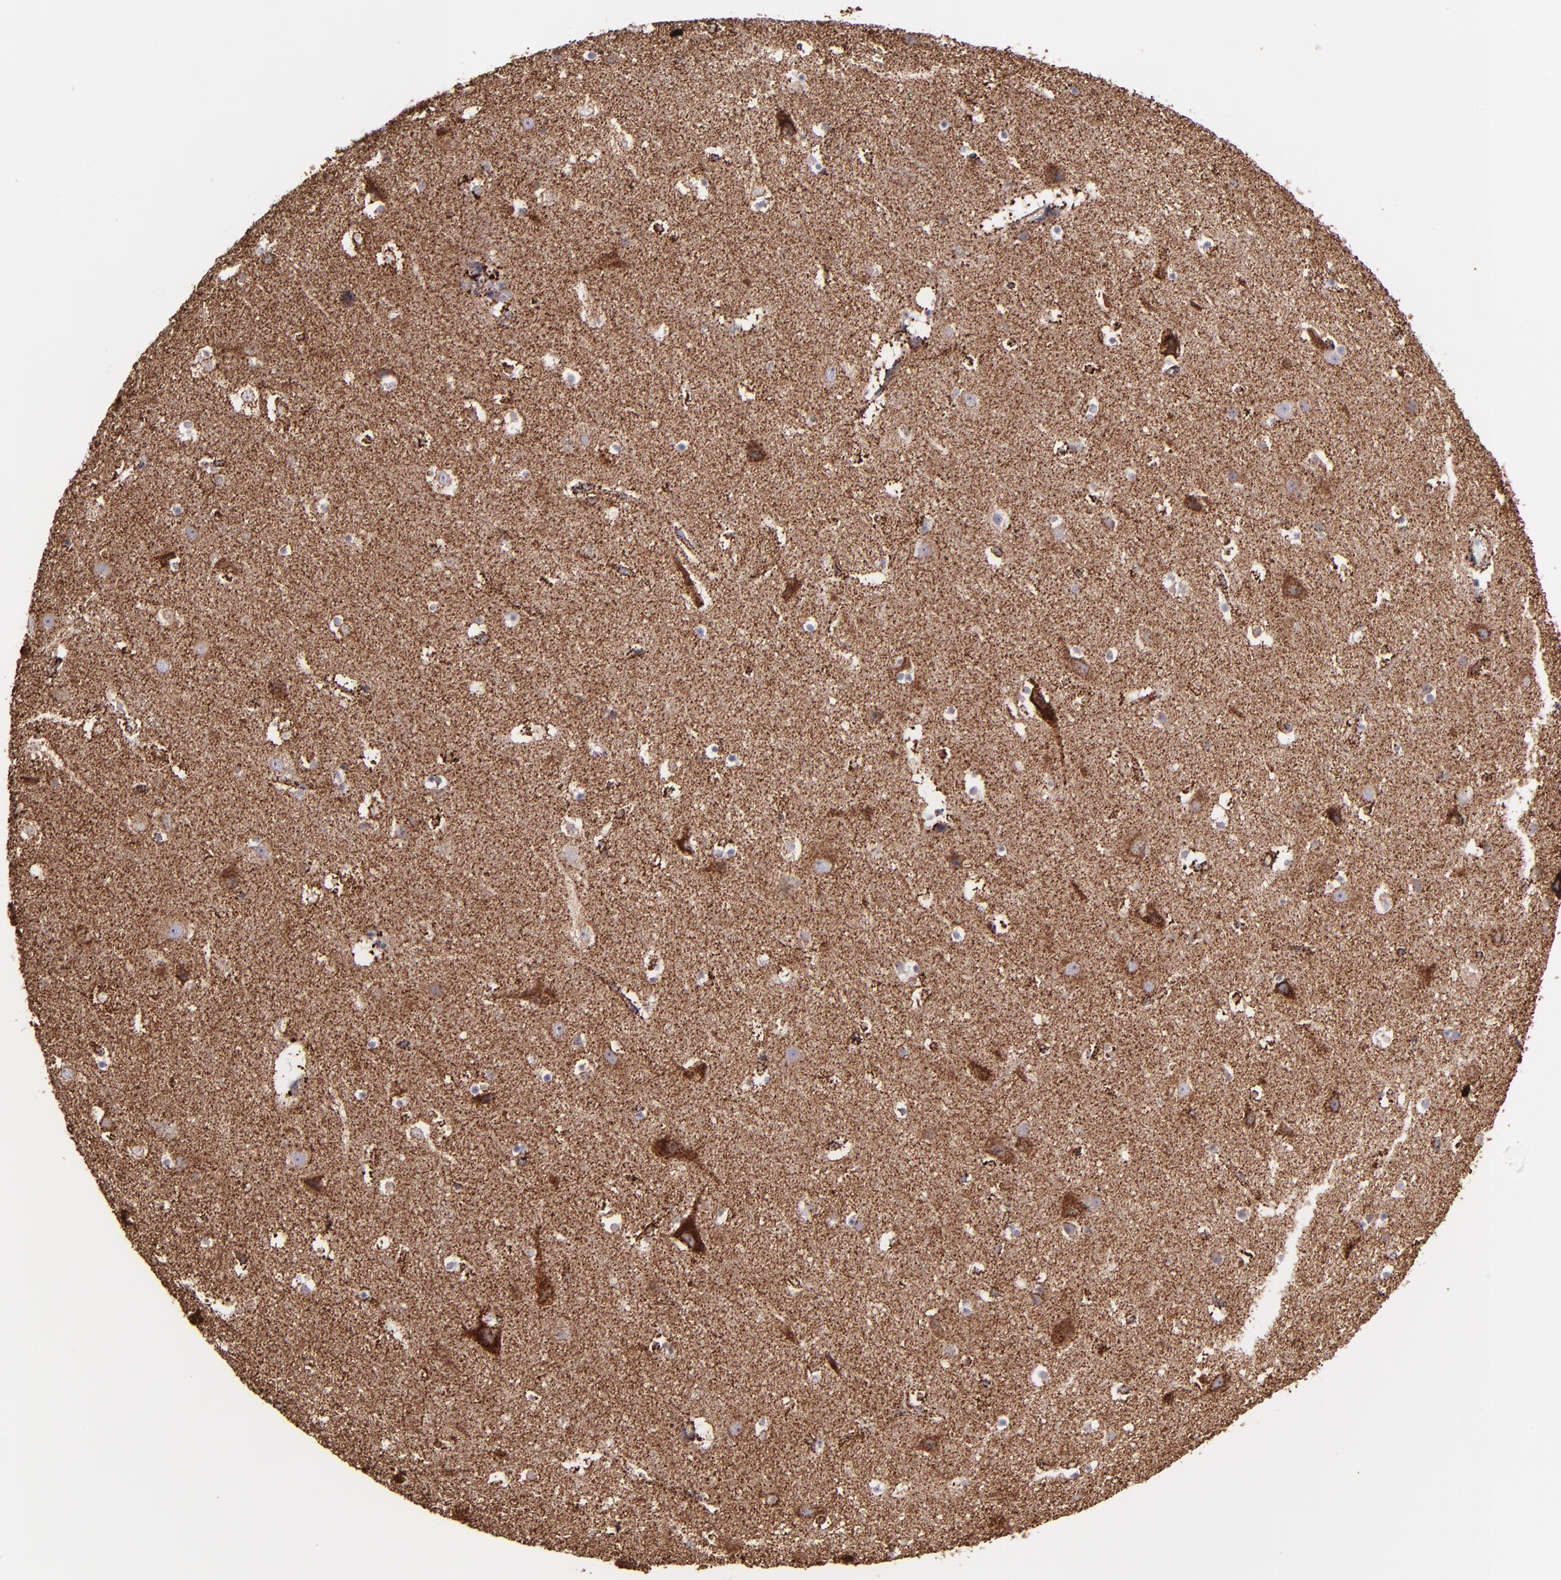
{"staining": {"intensity": "strong", "quantity": "25%-75%", "location": "cytoplasmic/membranous"}, "tissue": "cerebral cortex", "cell_type": "Endothelial cells", "image_type": "normal", "snomed": [{"axis": "morphology", "description": "Normal tissue, NOS"}, {"axis": "topography", "description": "Cerebral cortex"}], "caption": "Unremarkable cerebral cortex reveals strong cytoplasmic/membranous expression in approximately 25%-75% of endothelial cells.", "gene": "MAOB", "patient": {"sex": "male", "age": 45}}